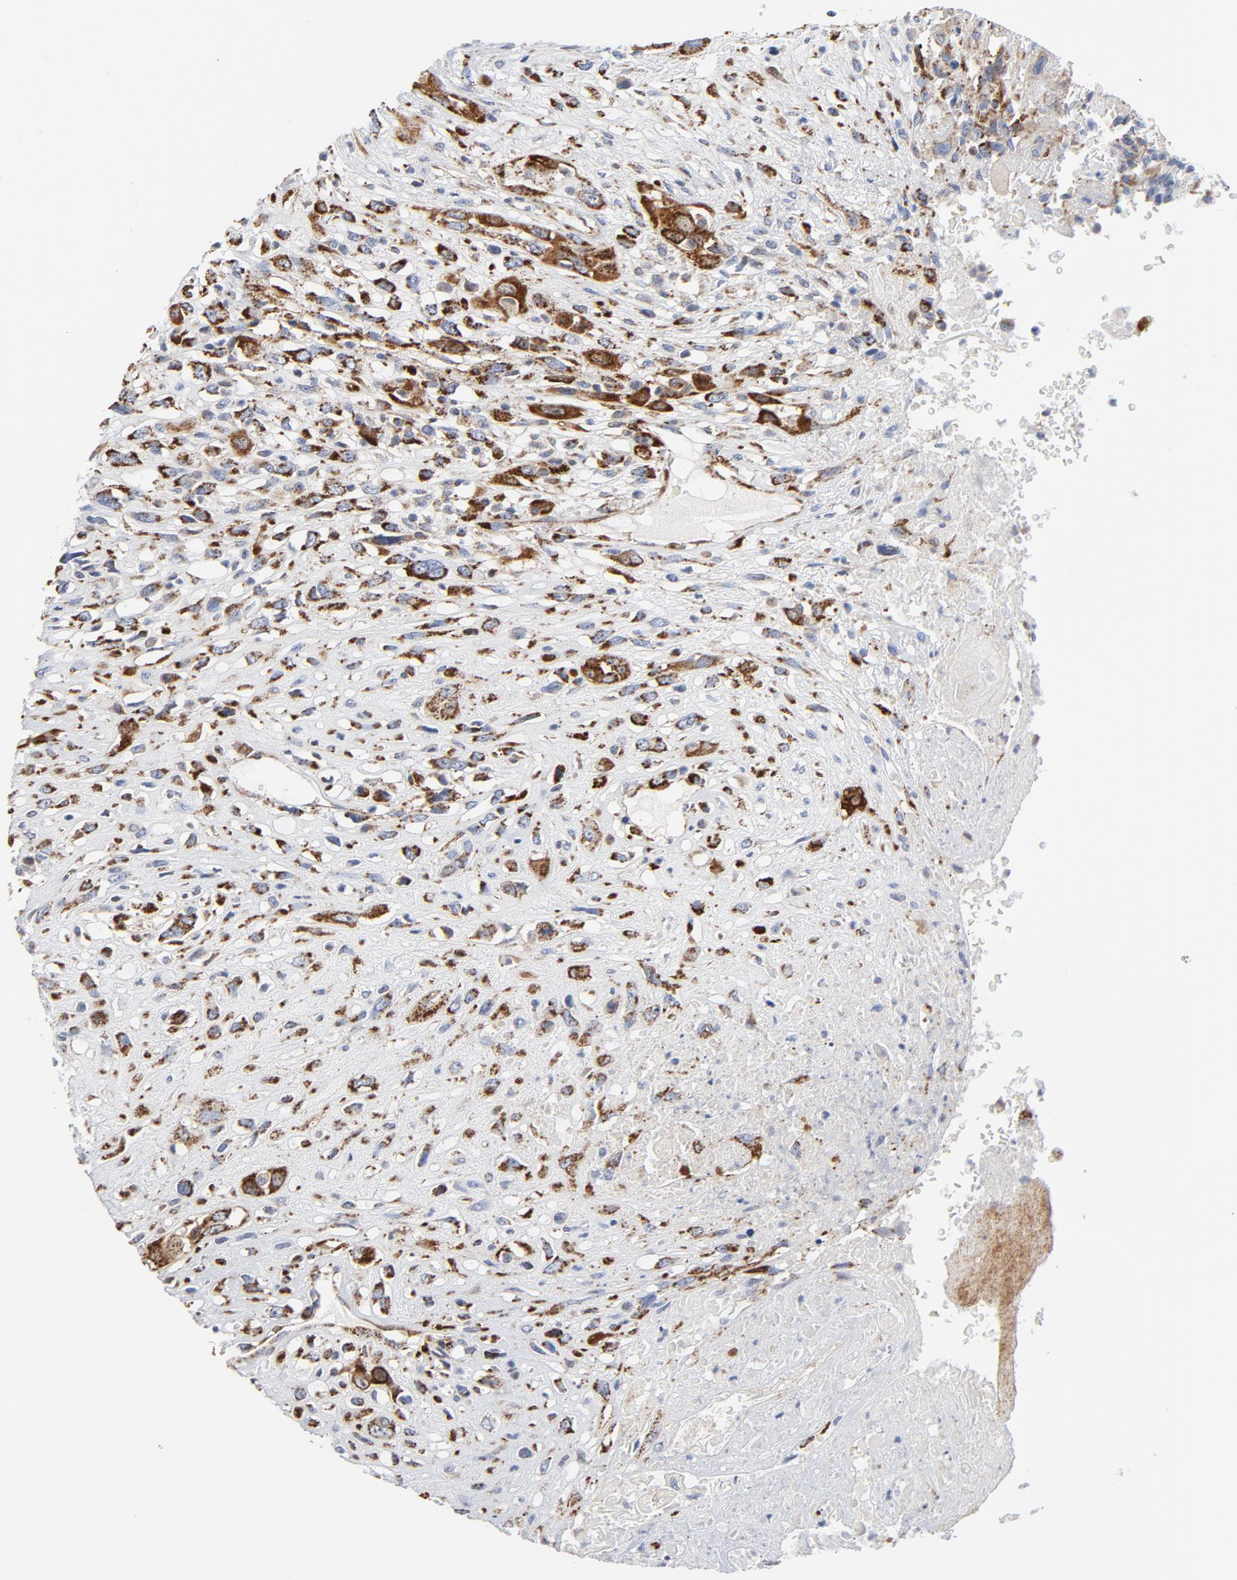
{"staining": {"intensity": "strong", "quantity": ">75%", "location": "cytoplasmic/membranous"}, "tissue": "head and neck cancer", "cell_type": "Tumor cells", "image_type": "cancer", "snomed": [{"axis": "morphology", "description": "Necrosis, NOS"}, {"axis": "morphology", "description": "Neoplasm, malignant, NOS"}, {"axis": "topography", "description": "Salivary gland"}, {"axis": "topography", "description": "Head-Neck"}], "caption": "Head and neck cancer (malignant neoplasm) stained with DAB (3,3'-diaminobenzidine) IHC reveals high levels of strong cytoplasmic/membranous staining in about >75% of tumor cells.", "gene": "CYCS", "patient": {"sex": "male", "age": 43}}